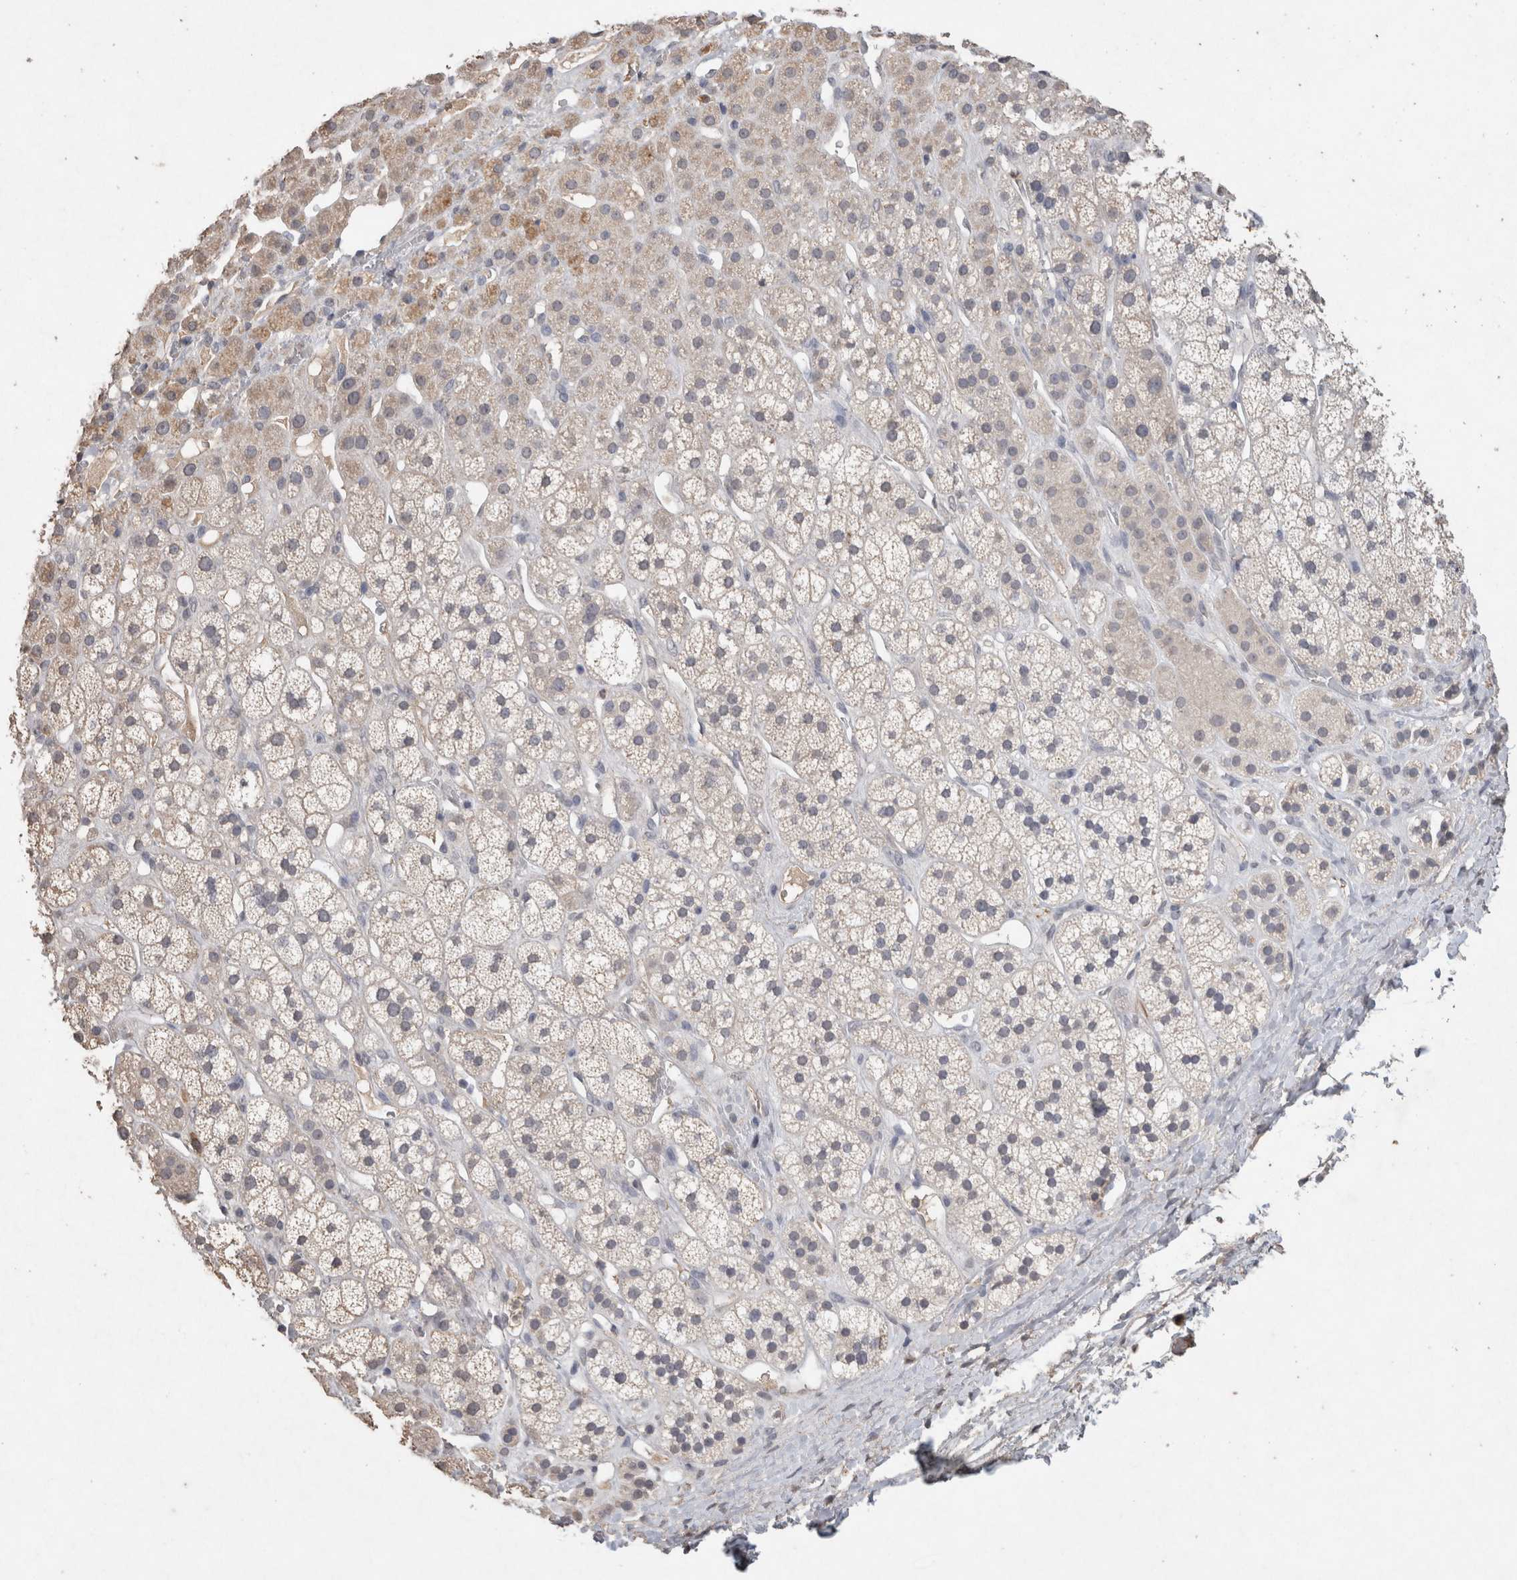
{"staining": {"intensity": "strong", "quantity": "<25%", "location": "cytoplasmic/membranous"}, "tissue": "adrenal gland", "cell_type": "Glandular cells", "image_type": "normal", "snomed": [{"axis": "morphology", "description": "Normal tissue, NOS"}, {"axis": "topography", "description": "Adrenal gland"}], "caption": "Protein expression analysis of unremarkable adrenal gland displays strong cytoplasmic/membranous positivity in approximately <25% of glandular cells.", "gene": "FABP7", "patient": {"sex": "male", "age": 56}}